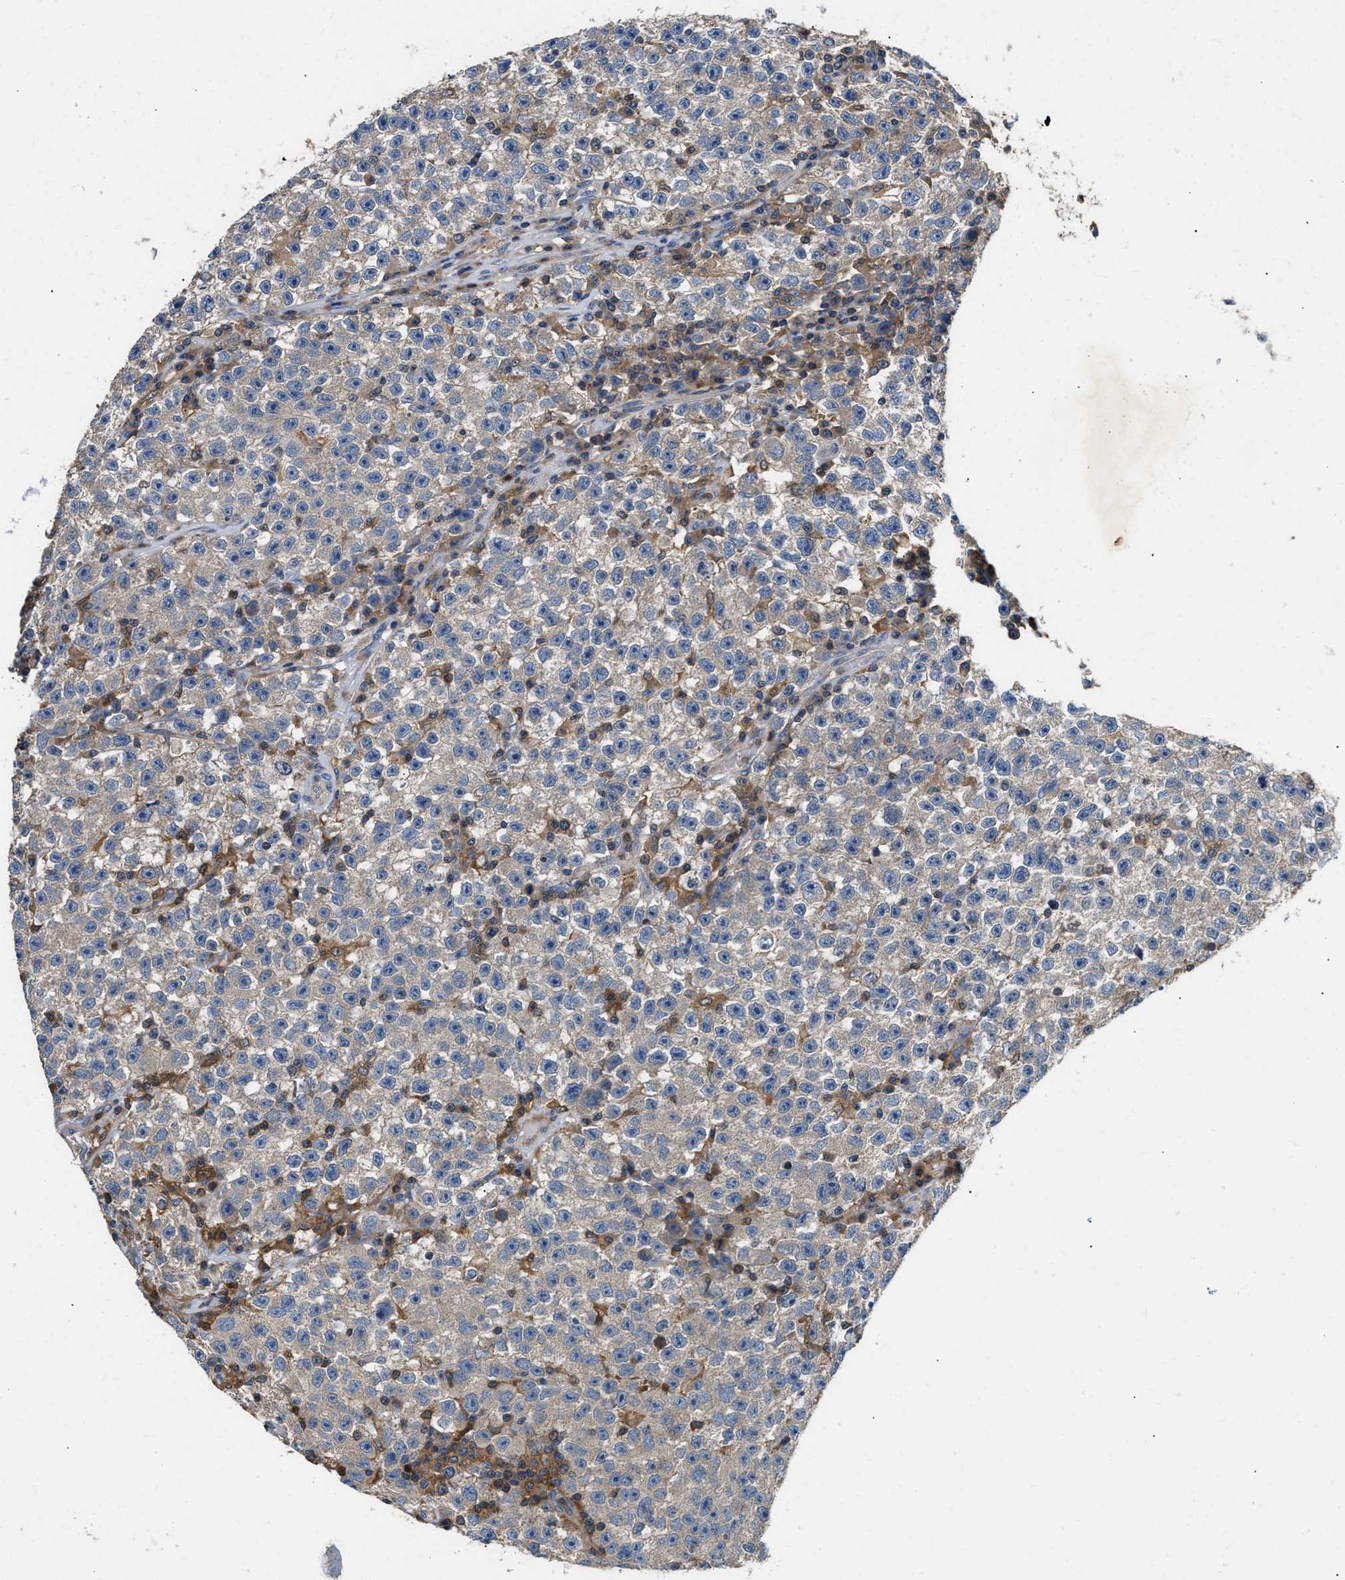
{"staining": {"intensity": "negative", "quantity": "none", "location": "none"}, "tissue": "testis cancer", "cell_type": "Tumor cells", "image_type": "cancer", "snomed": [{"axis": "morphology", "description": "Seminoma, NOS"}, {"axis": "topography", "description": "Testis"}], "caption": "Testis seminoma was stained to show a protein in brown. There is no significant positivity in tumor cells. (Immunohistochemistry, brightfield microscopy, high magnification).", "gene": "OSTF1", "patient": {"sex": "male", "age": 22}}